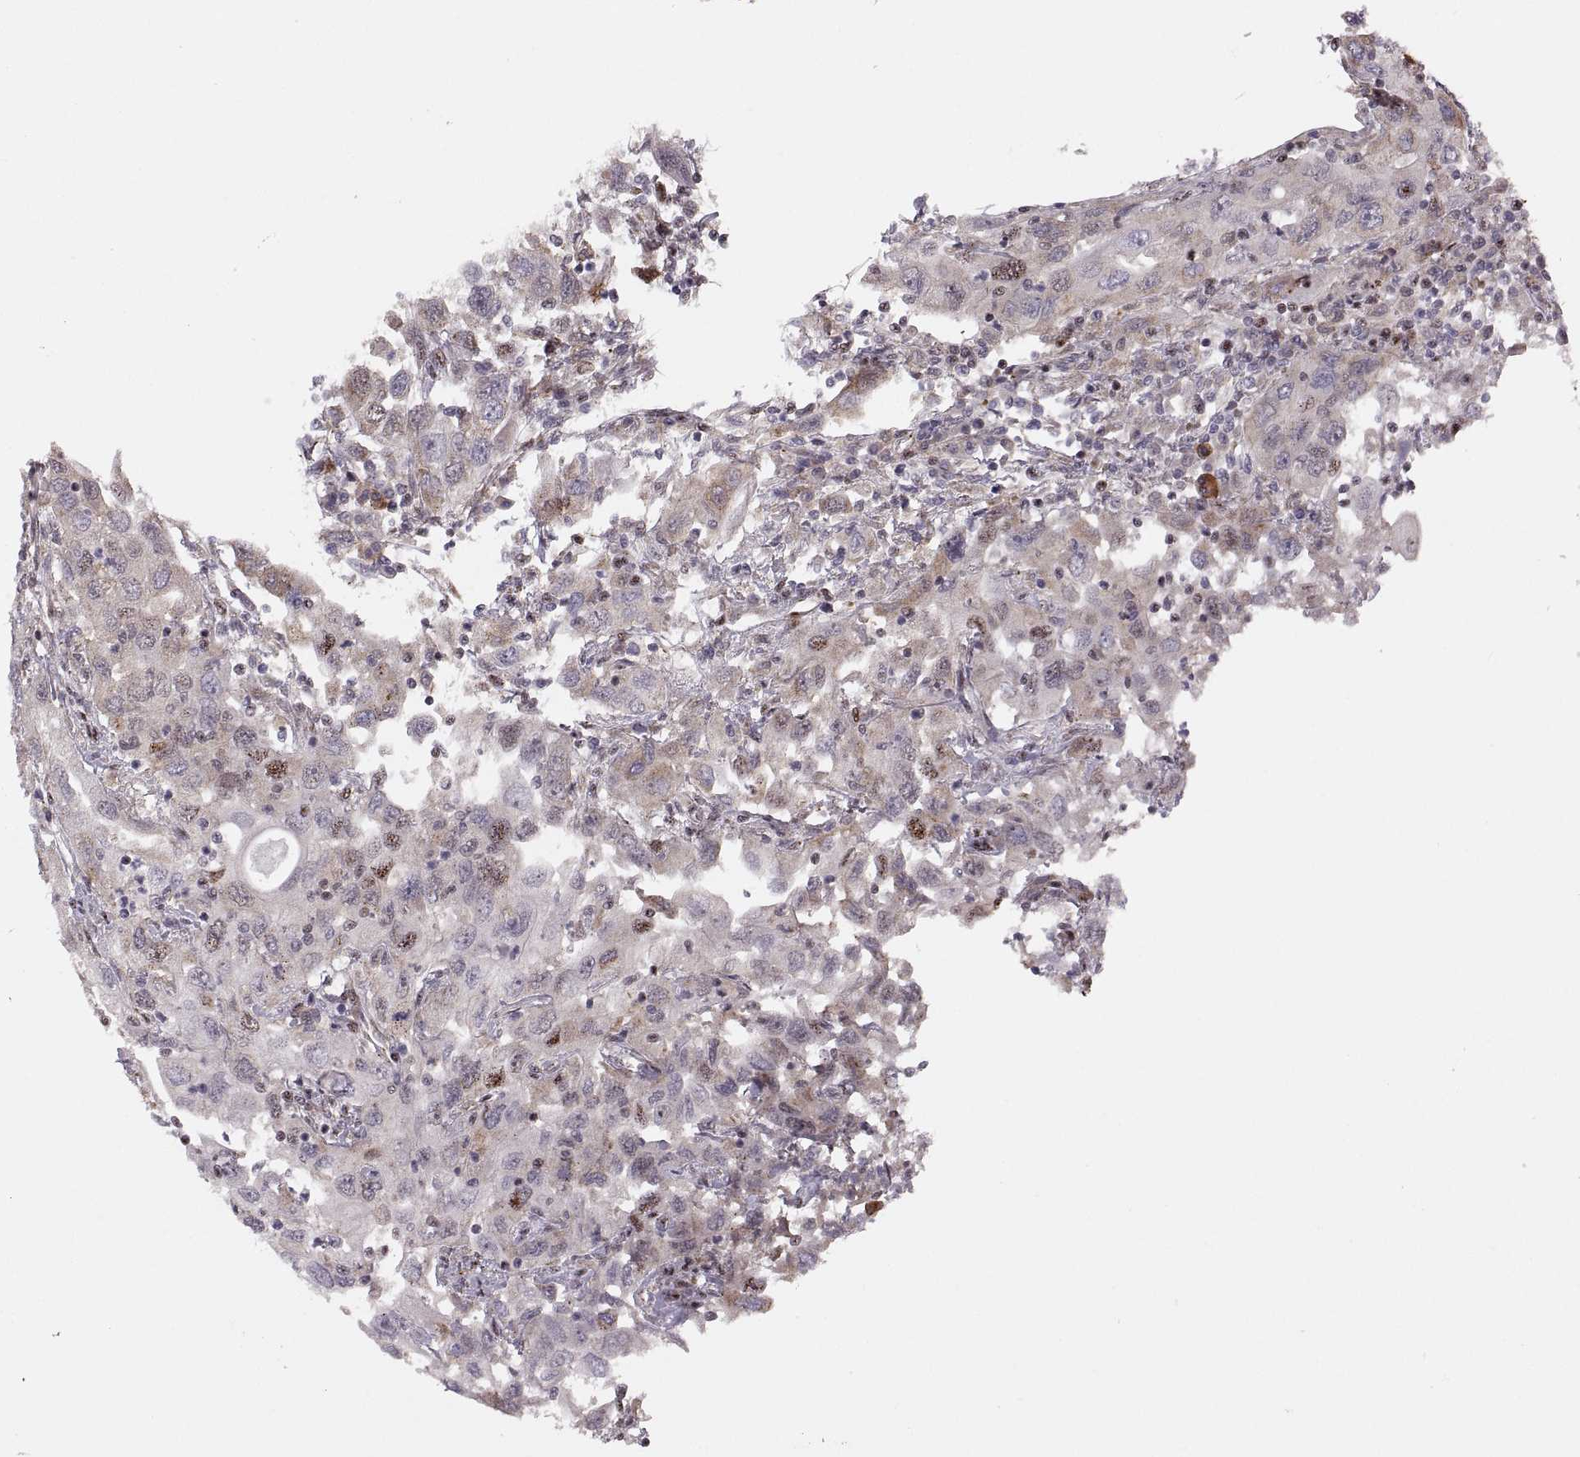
{"staining": {"intensity": "moderate", "quantity": "<25%", "location": "nuclear"}, "tissue": "urothelial cancer", "cell_type": "Tumor cells", "image_type": "cancer", "snomed": [{"axis": "morphology", "description": "Urothelial carcinoma, High grade"}, {"axis": "topography", "description": "Urinary bladder"}], "caption": "Immunohistochemistry staining of high-grade urothelial carcinoma, which displays low levels of moderate nuclear expression in about <25% of tumor cells indicating moderate nuclear protein positivity. The staining was performed using DAB (3,3'-diaminobenzidine) (brown) for protein detection and nuclei were counterstained in hematoxylin (blue).", "gene": "ZCCHC17", "patient": {"sex": "male", "age": 76}}